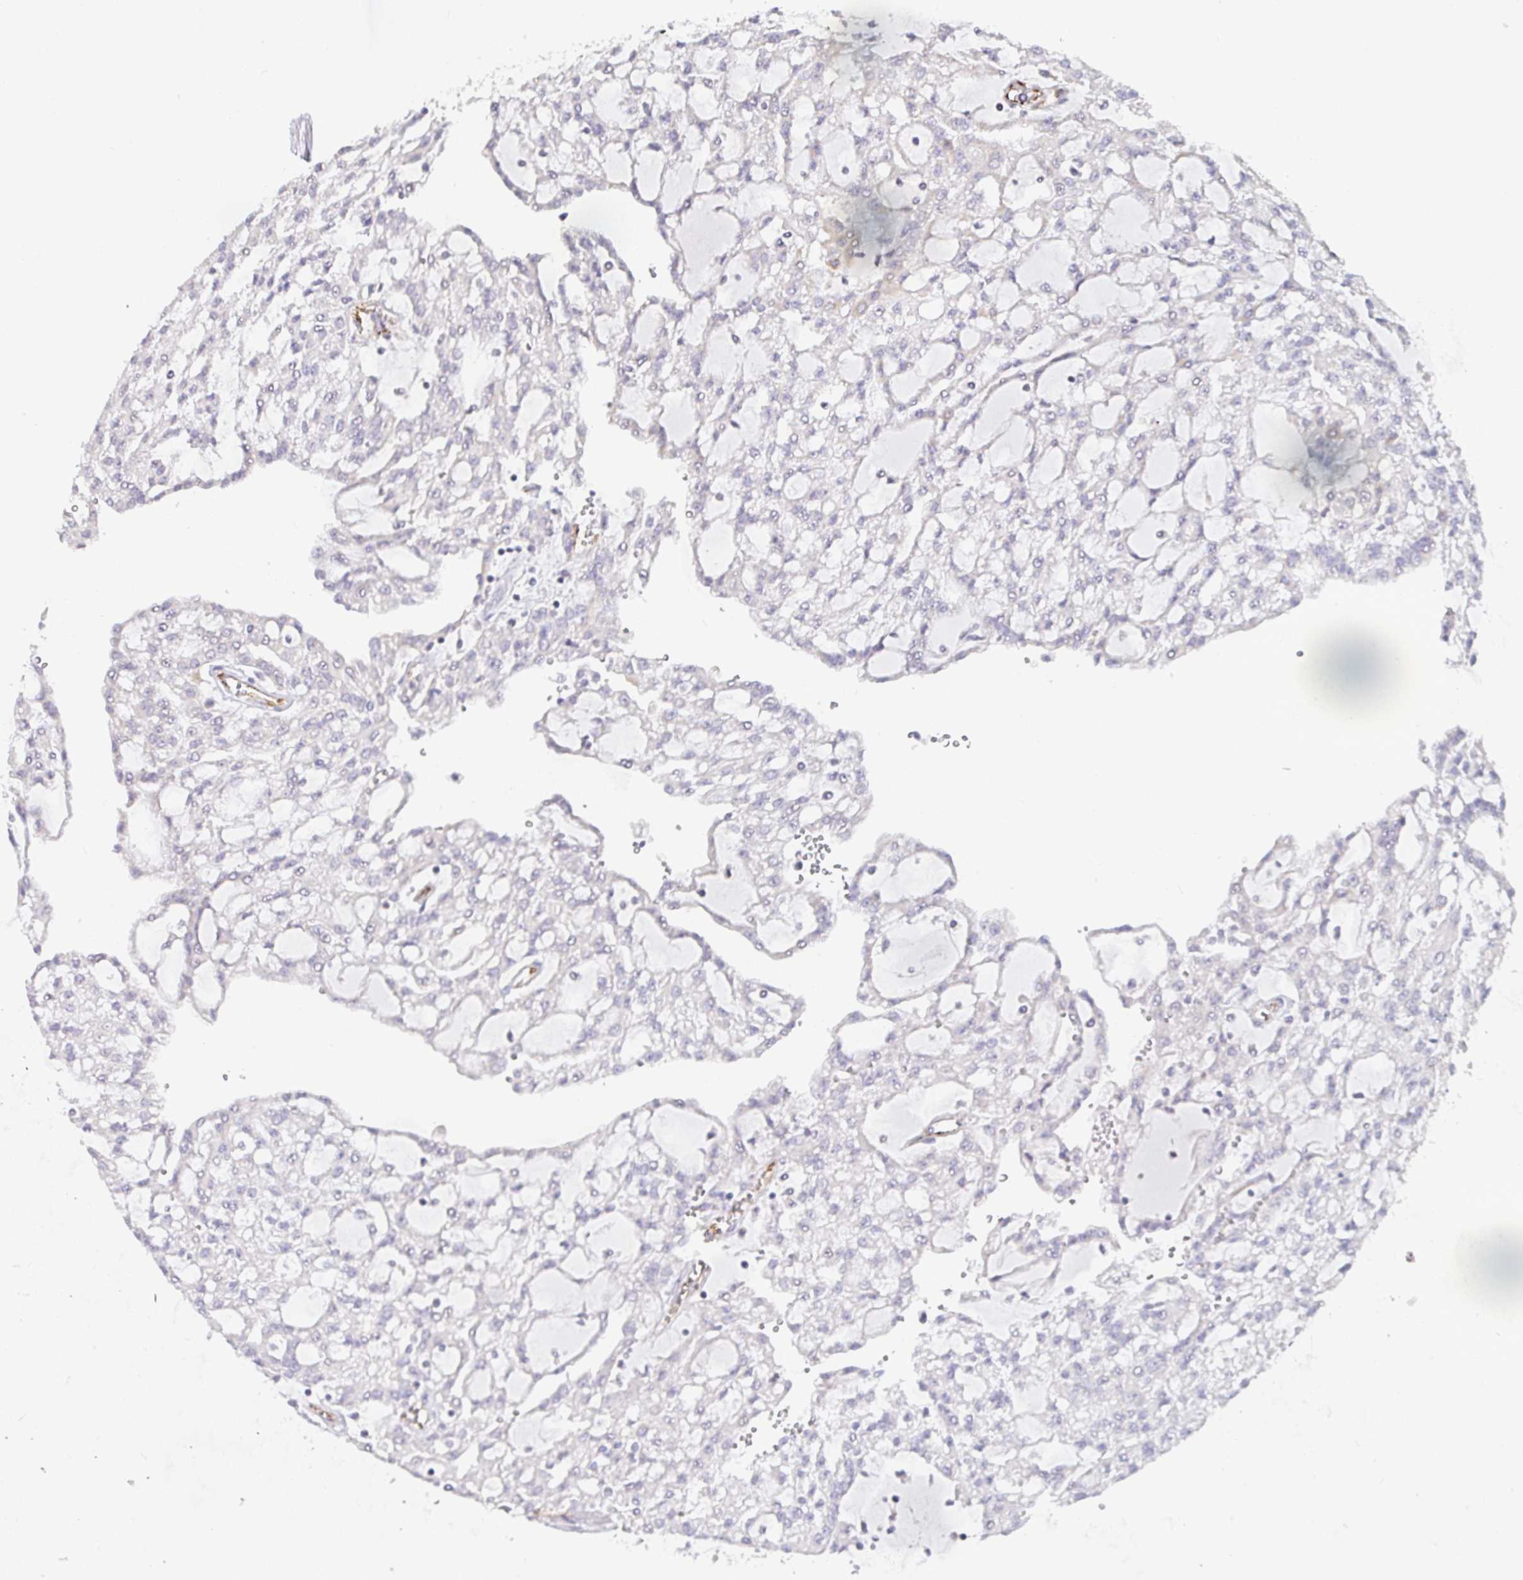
{"staining": {"intensity": "negative", "quantity": "none", "location": "none"}, "tissue": "renal cancer", "cell_type": "Tumor cells", "image_type": "cancer", "snomed": [{"axis": "morphology", "description": "Adenocarcinoma, NOS"}, {"axis": "topography", "description": "Kidney"}], "caption": "Human adenocarcinoma (renal) stained for a protein using immunohistochemistry (IHC) reveals no expression in tumor cells.", "gene": "PLCD4", "patient": {"sex": "male", "age": 63}}